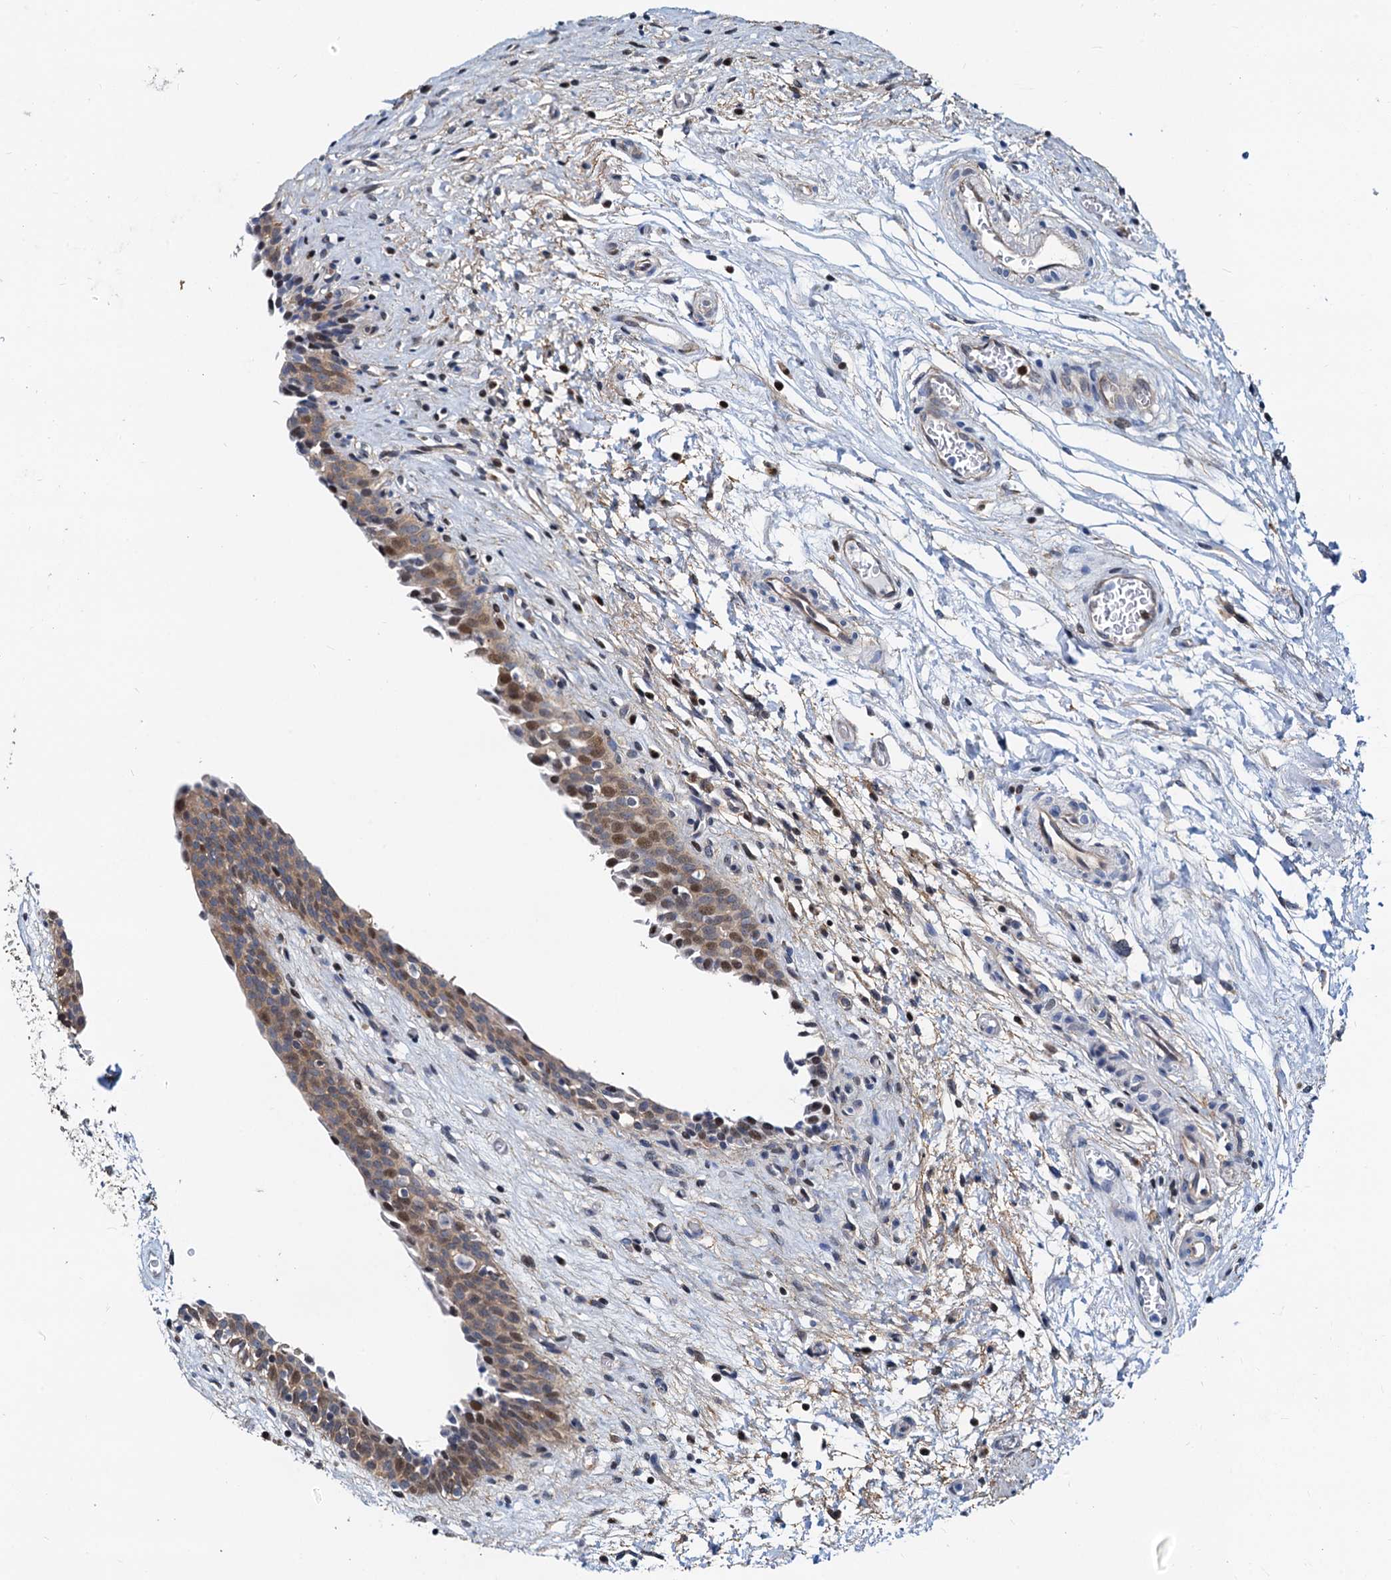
{"staining": {"intensity": "moderate", "quantity": "25%-75%", "location": "cytoplasmic/membranous,nuclear"}, "tissue": "urinary bladder", "cell_type": "Urothelial cells", "image_type": "normal", "snomed": [{"axis": "morphology", "description": "Normal tissue, NOS"}, {"axis": "topography", "description": "Urinary bladder"}], "caption": "A medium amount of moderate cytoplasmic/membranous,nuclear expression is seen in approximately 25%-75% of urothelial cells in normal urinary bladder. (DAB (3,3'-diaminobenzidine) = brown stain, brightfield microscopy at high magnification).", "gene": "PTGES3", "patient": {"sex": "male", "age": 83}}